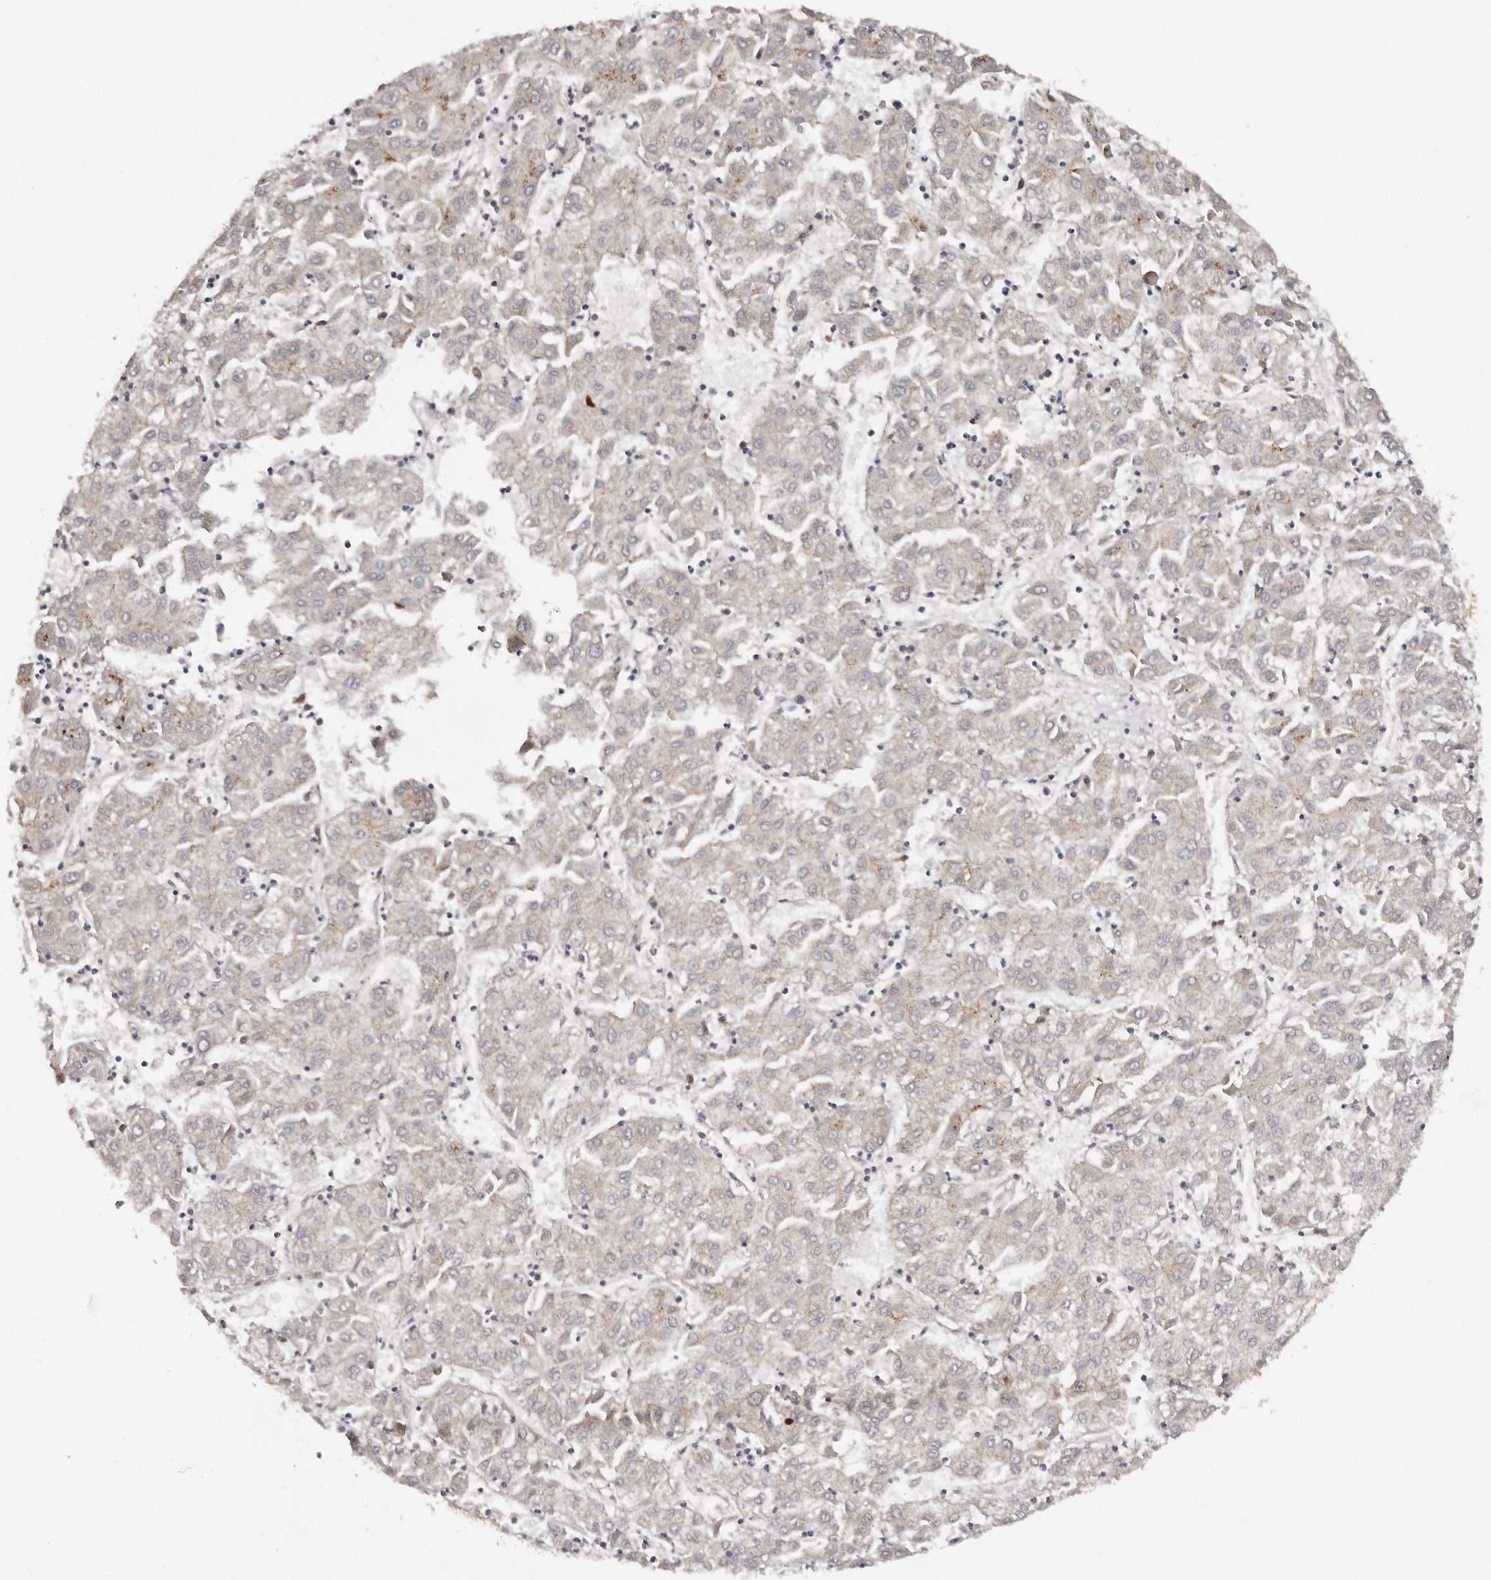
{"staining": {"intensity": "weak", "quantity": "<25%", "location": "cytoplasmic/membranous"}, "tissue": "liver cancer", "cell_type": "Tumor cells", "image_type": "cancer", "snomed": [{"axis": "morphology", "description": "Carcinoma, Hepatocellular, NOS"}, {"axis": "topography", "description": "Liver"}], "caption": "An IHC image of liver cancer (hepatocellular carcinoma) is shown. There is no staining in tumor cells of liver cancer (hepatocellular carcinoma). (Brightfield microscopy of DAB (3,3'-diaminobenzidine) IHC at high magnification).", "gene": "DACT2", "patient": {"sex": "male", "age": 72}}